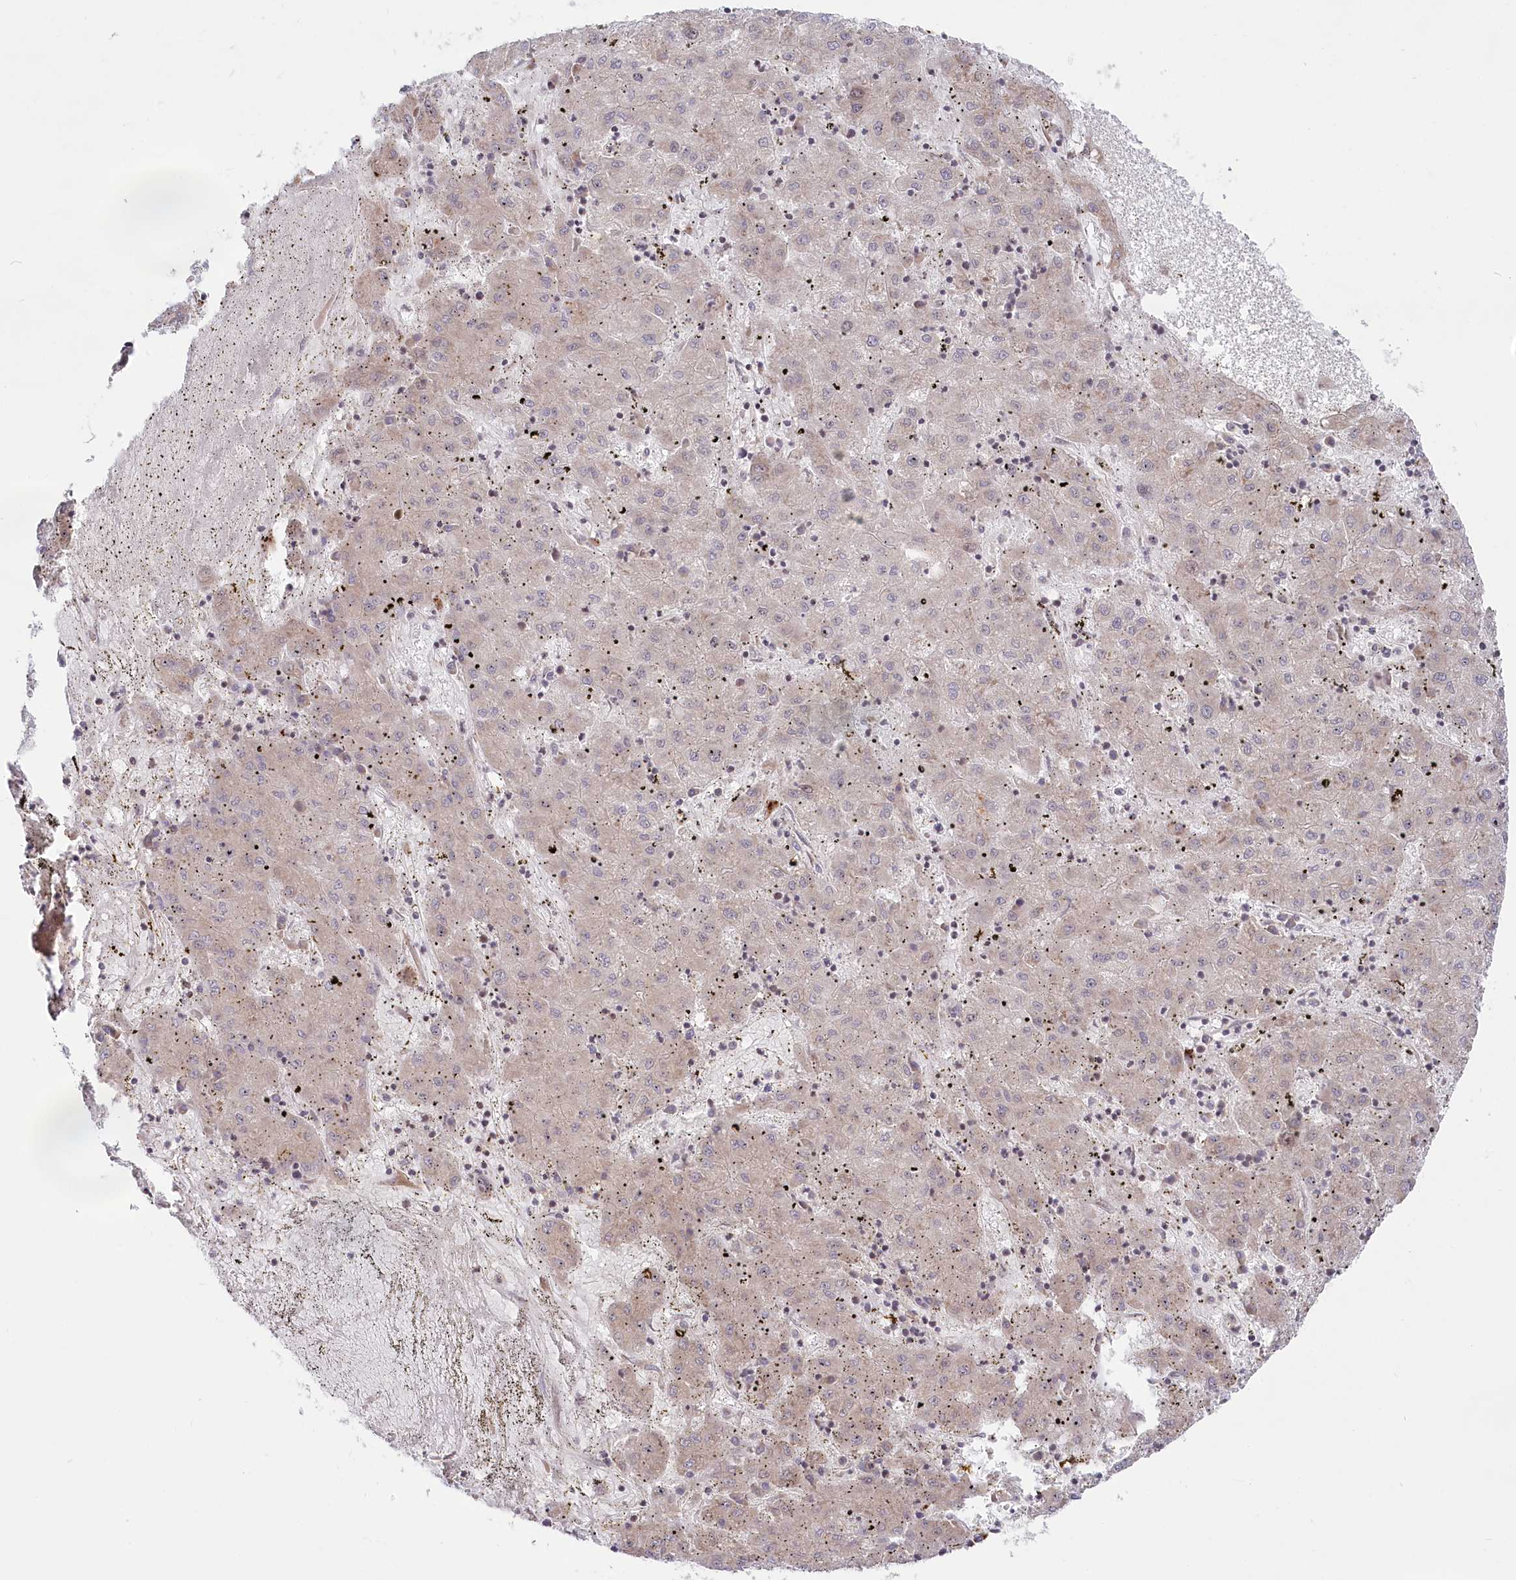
{"staining": {"intensity": "negative", "quantity": "none", "location": "none"}, "tissue": "liver cancer", "cell_type": "Tumor cells", "image_type": "cancer", "snomed": [{"axis": "morphology", "description": "Carcinoma, Hepatocellular, NOS"}, {"axis": "topography", "description": "Liver"}], "caption": "Image shows no protein staining in tumor cells of liver cancer (hepatocellular carcinoma) tissue. The staining is performed using DAB brown chromogen with nuclei counter-stained in using hematoxylin.", "gene": "CGGBP1", "patient": {"sex": "male", "age": 72}}